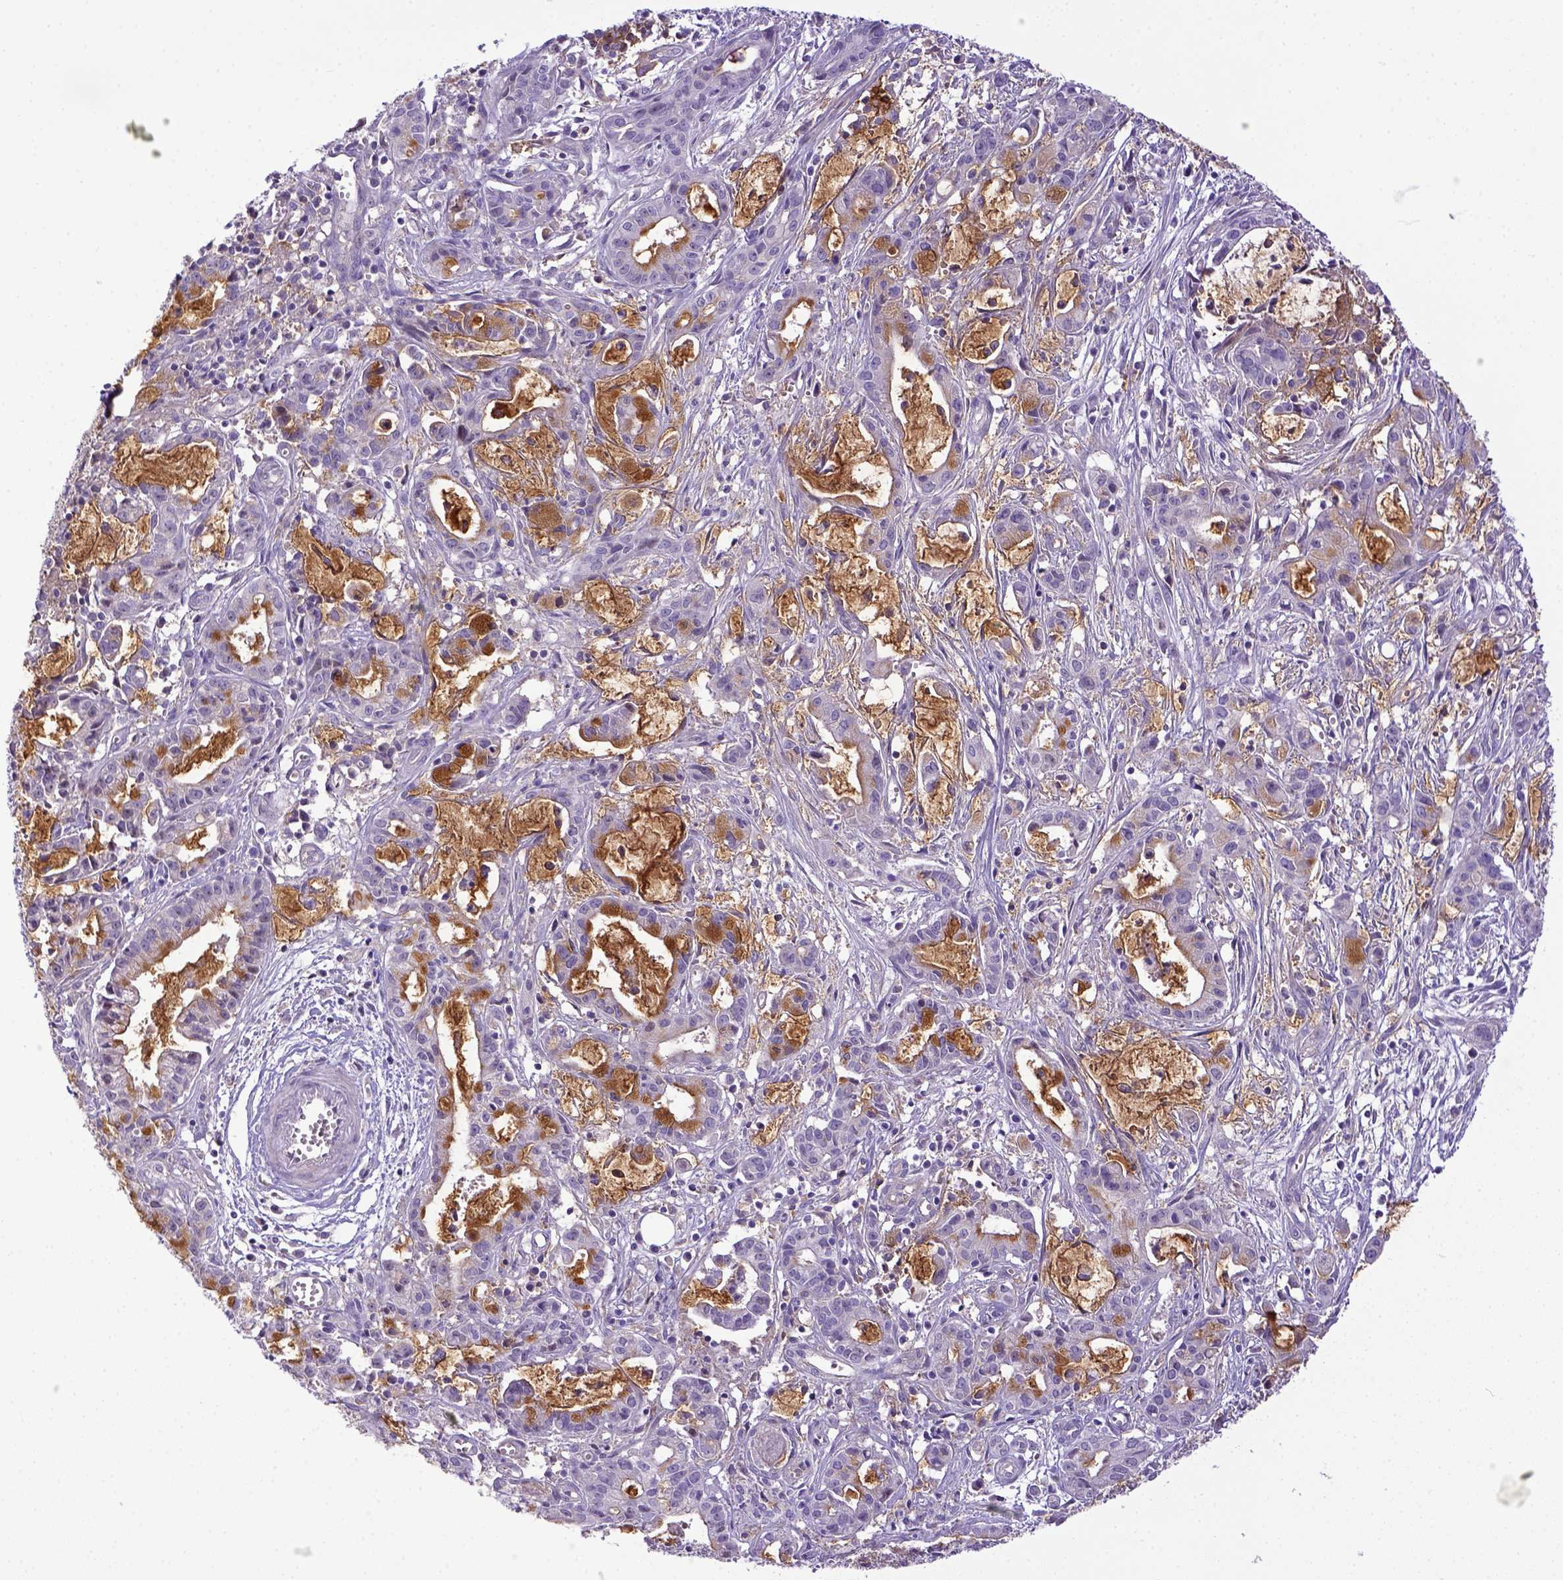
{"staining": {"intensity": "negative", "quantity": "none", "location": "none"}, "tissue": "pancreatic cancer", "cell_type": "Tumor cells", "image_type": "cancer", "snomed": [{"axis": "morphology", "description": "Adenocarcinoma, NOS"}, {"axis": "topography", "description": "Pancreas"}], "caption": "Human pancreatic cancer (adenocarcinoma) stained for a protein using immunohistochemistry (IHC) exhibits no expression in tumor cells.", "gene": "CD40", "patient": {"sex": "male", "age": 48}}